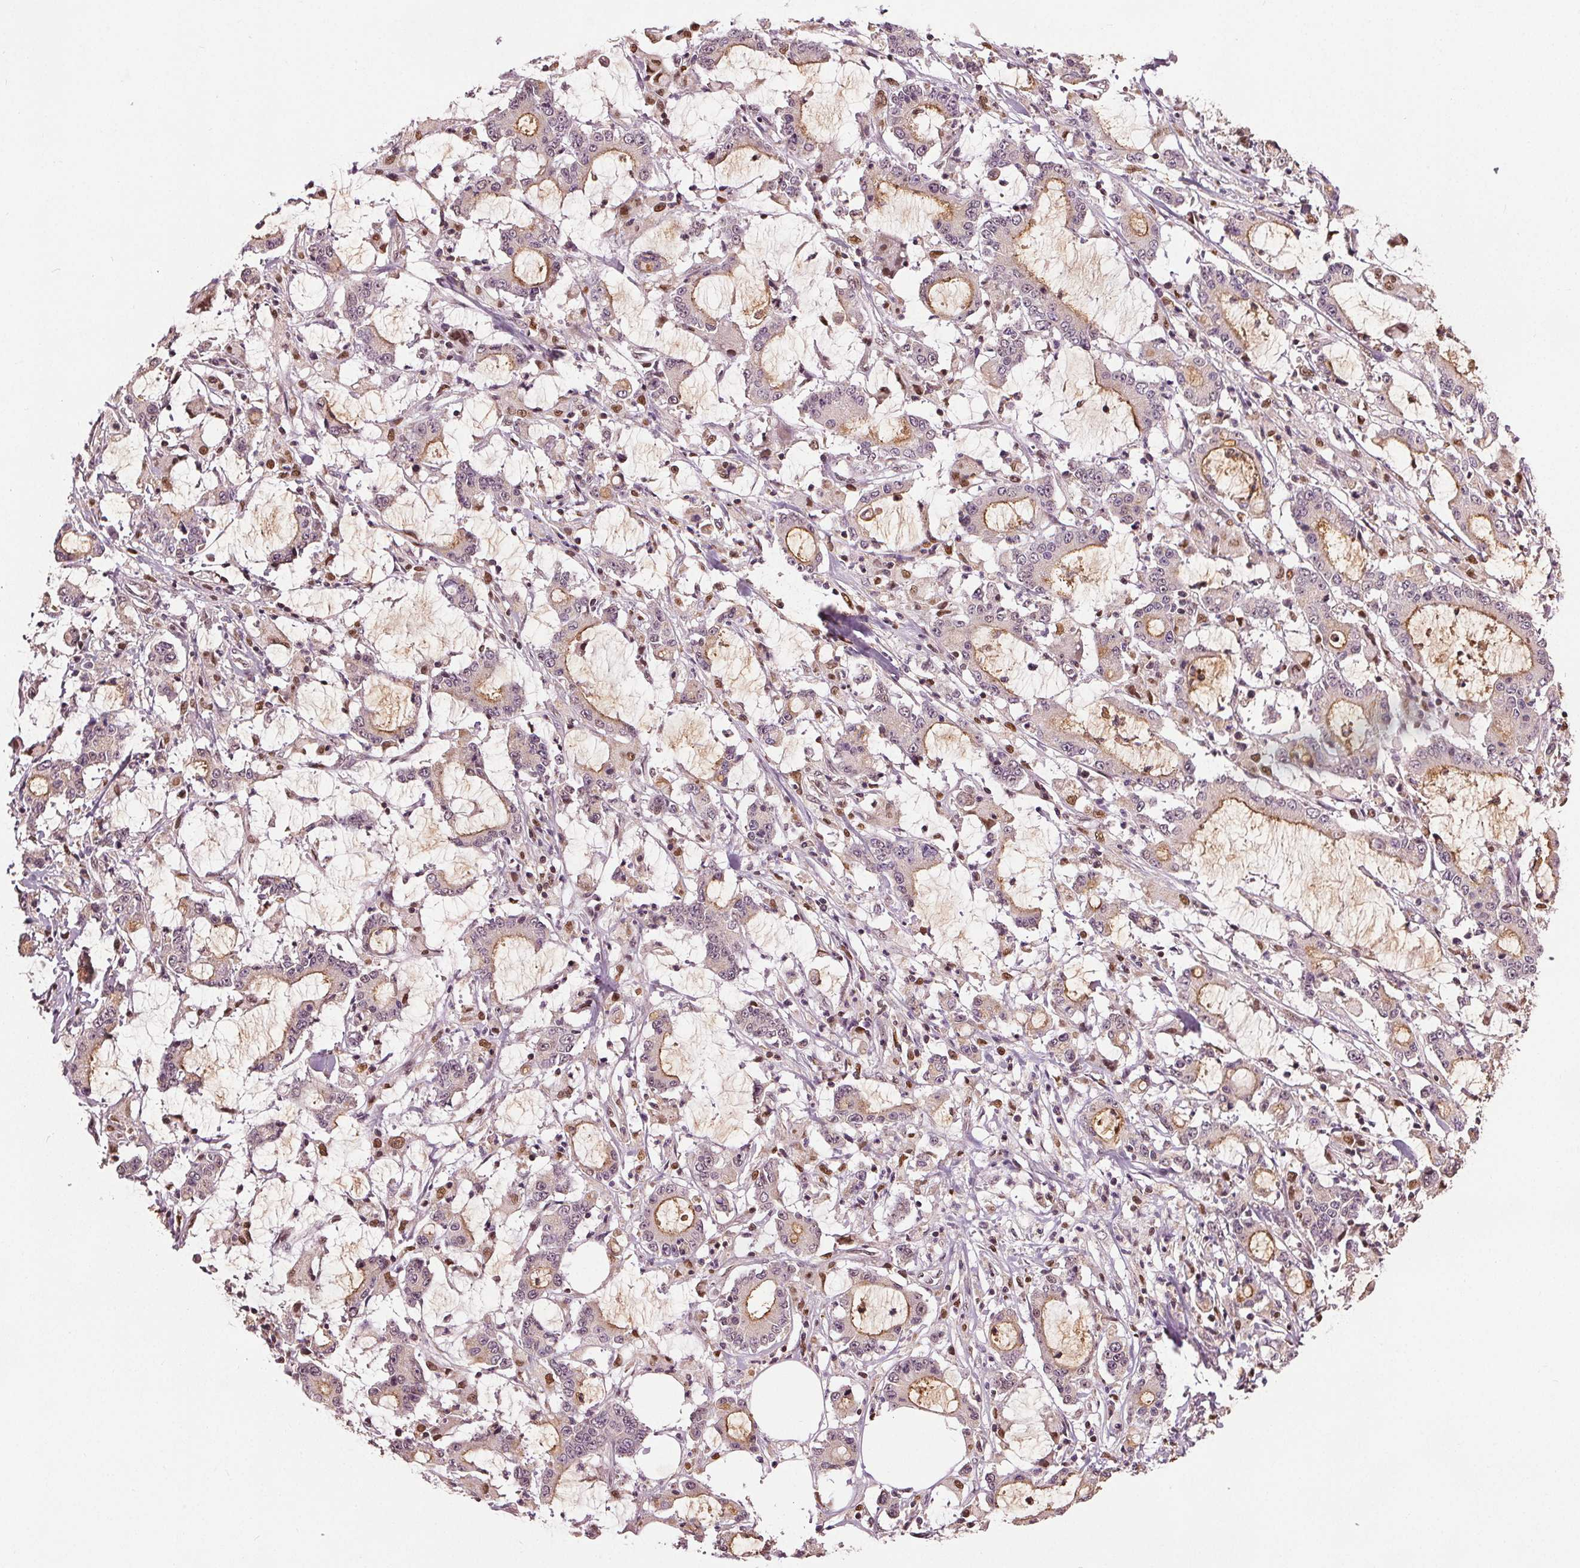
{"staining": {"intensity": "moderate", "quantity": "<25%", "location": "cytoplasmic/membranous"}, "tissue": "stomach cancer", "cell_type": "Tumor cells", "image_type": "cancer", "snomed": [{"axis": "morphology", "description": "Adenocarcinoma, NOS"}, {"axis": "topography", "description": "Stomach, upper"}], "caption": "DAB (3,3'-diaminobenzidine) immunohistochemical staining of stomach adenocarcinoma demonstrates moderate cytoplasmic/membranous protein staining in approximately <25% of tumor cells.", "gene": "DDX11", "patient": {"sex": "male", "age": 68}}